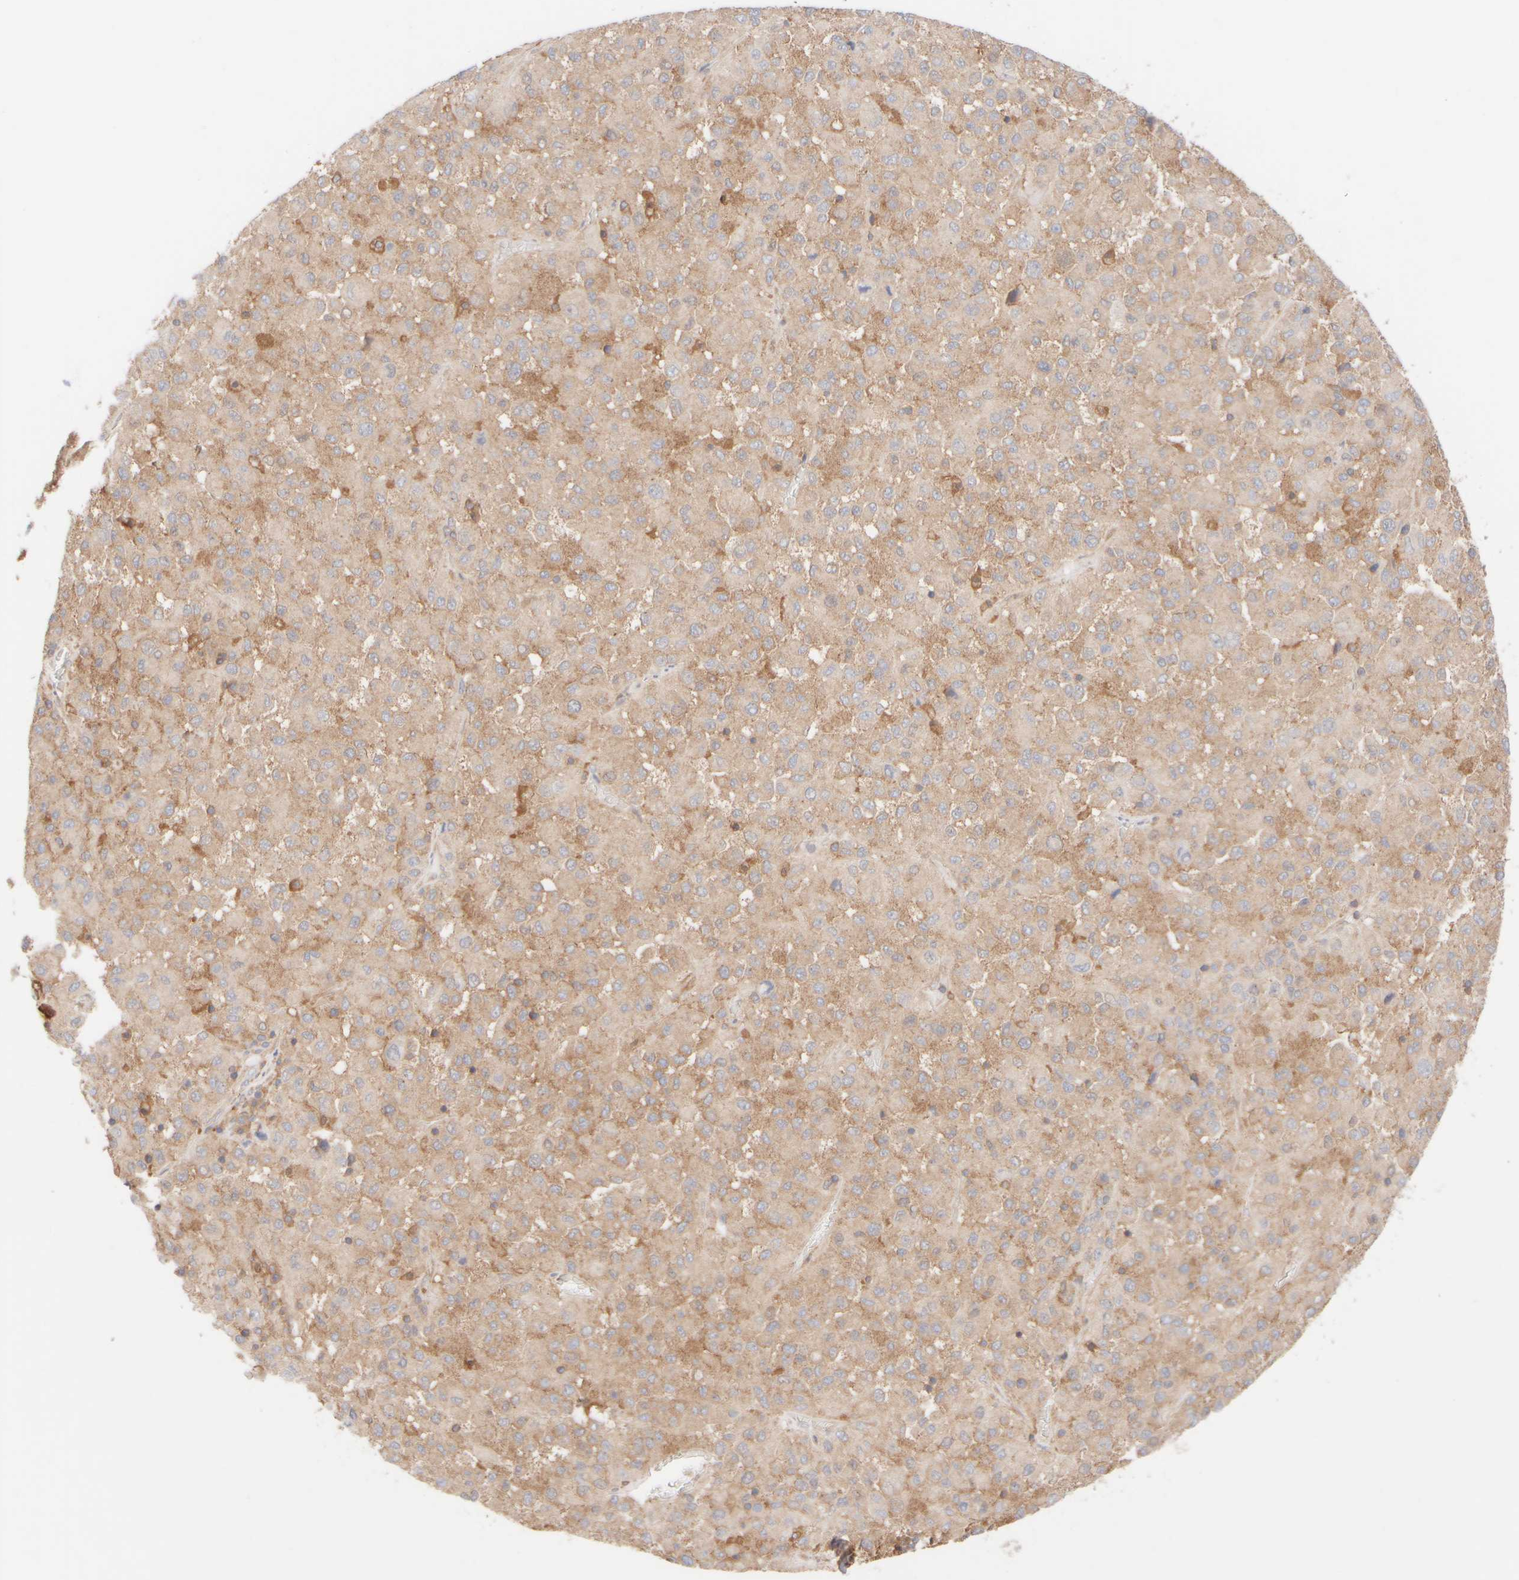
{"staining": {"intensity": "weak", "quantity": "<25%", "location": "cytoplasmic/membranous"}, "tissue": "melanoma", "cell_type": "Tumor cells", "image_type": "cancer", "snomed": [{"axis": "morphology", "description": "Malignant melanoma, Metastatic site"}, {"axis": "topography", "description": "Lung"}], "caption": "Photomicrograph shows no significant protein positivity in tumor cells of melanoma.", "gene": "RABEP1", "patient": {"sex": "male", "age": 64}}